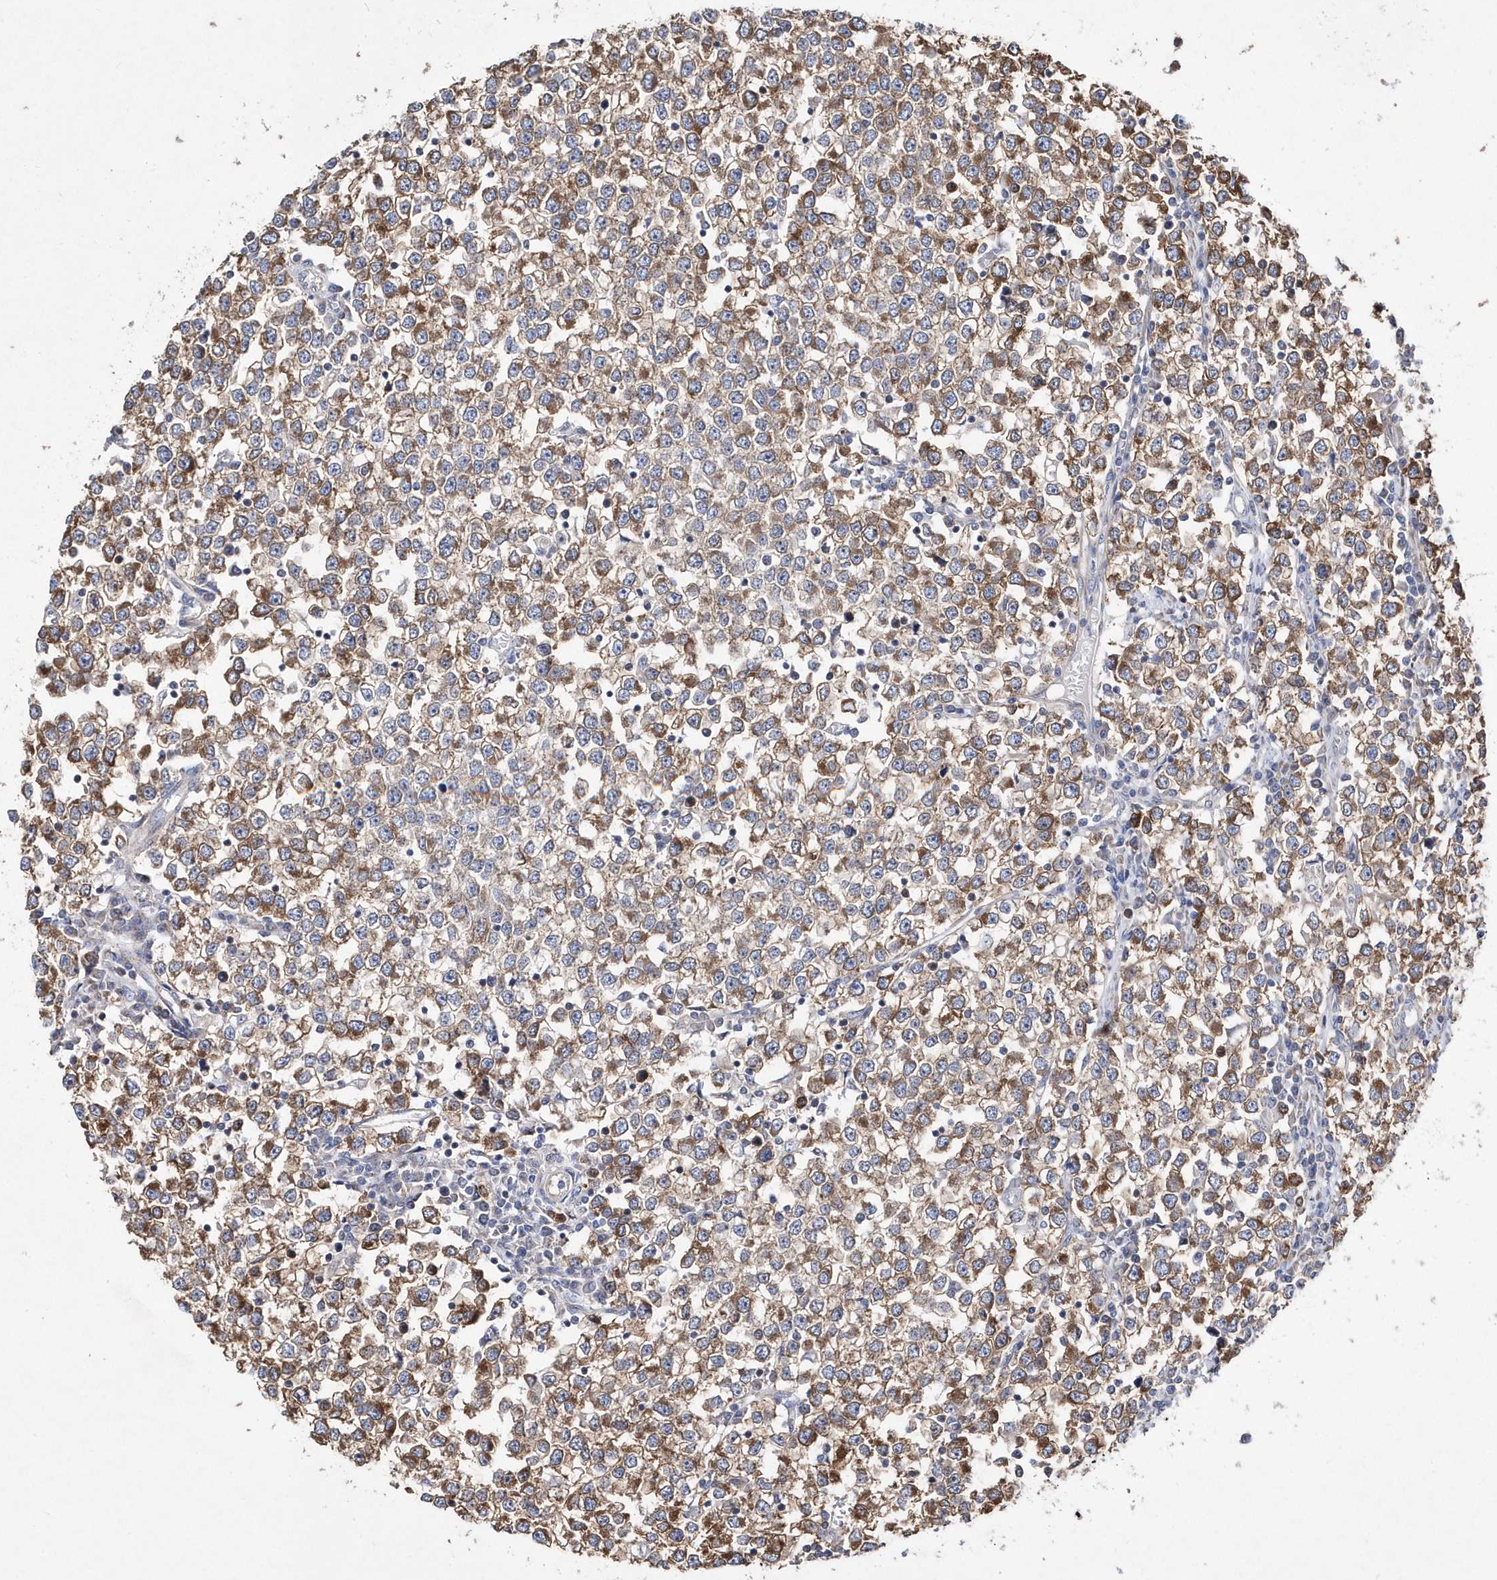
{"staining": {"intensity": "moderate", "quantity": ">75%", "location": "cytoplasmic/membranous"}, "tissue": "testis cancer", "cell_type": "Tumor cells", "image_type": "cancer", "snomed": [{"axis": "morphology", "description": "Seminoma, NOS"}, {"axis": "topography", "description": "Testis"}], "caption": "This is an image of immunohistochemistry (IHC) staining of testis seminoma, which shows moderate staining in the cytoplasmic/membranous of tumor cells.", "gene": "JKAMP", "patient": {"sex": "male", "age": 65}}